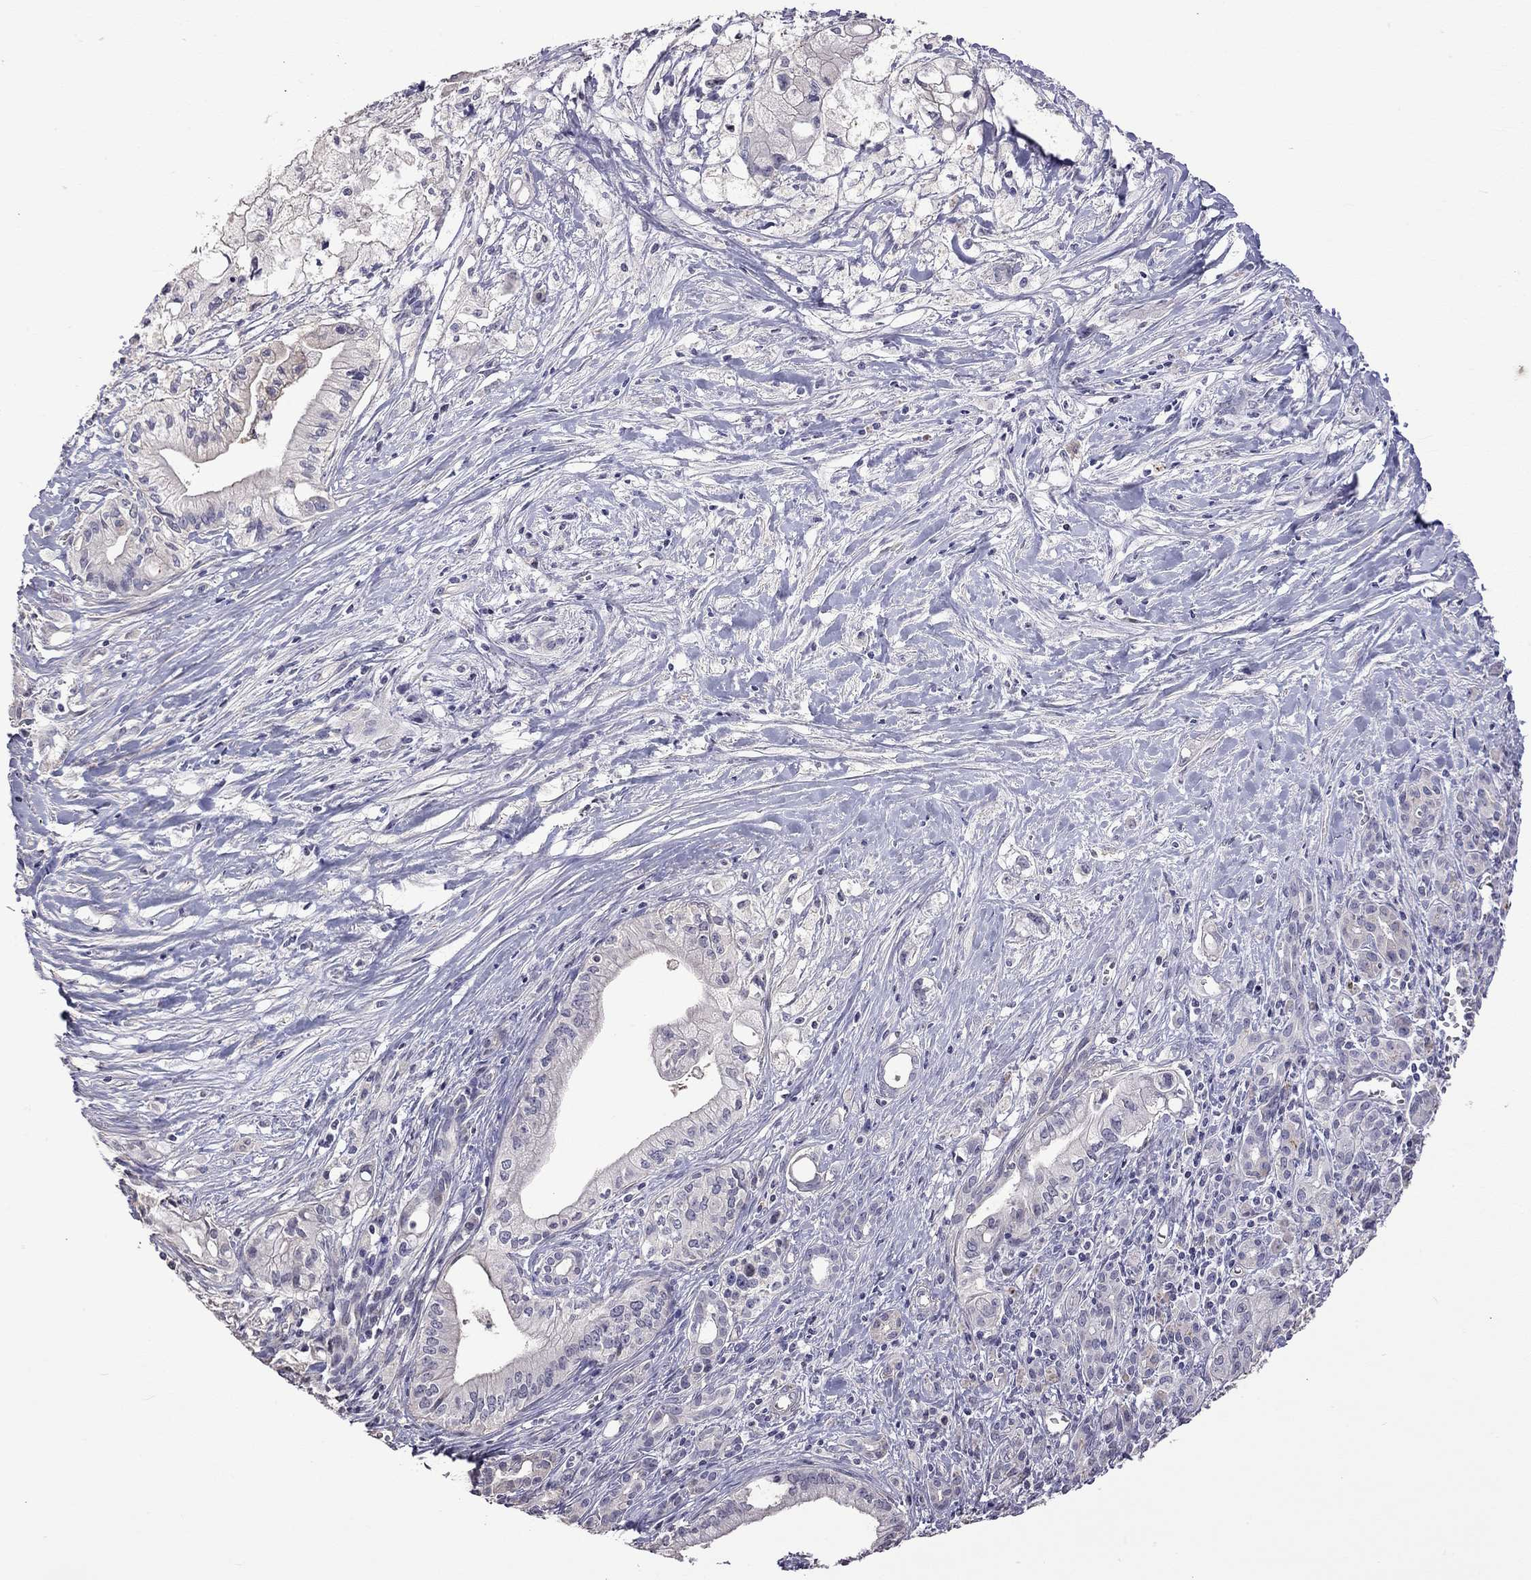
{"staining": {"intensity": "negative", "quantity": "none", "location": "none"}, "tissue": "pancreatic cancer", "cell_type": "Tumor cells", "image_type": "cancer", "snomed": [{"axis": "morphology", "description": "Adenocarcinoma, NOS"}, {"axis": "topography", "description": "Pancreas"}], "caption": "The histopathology image displays no staining of tumor cells in pancreatic adenocarcinoma.", "gene": "FEZ1", "patient": {"sex": "male", "age": 71}}